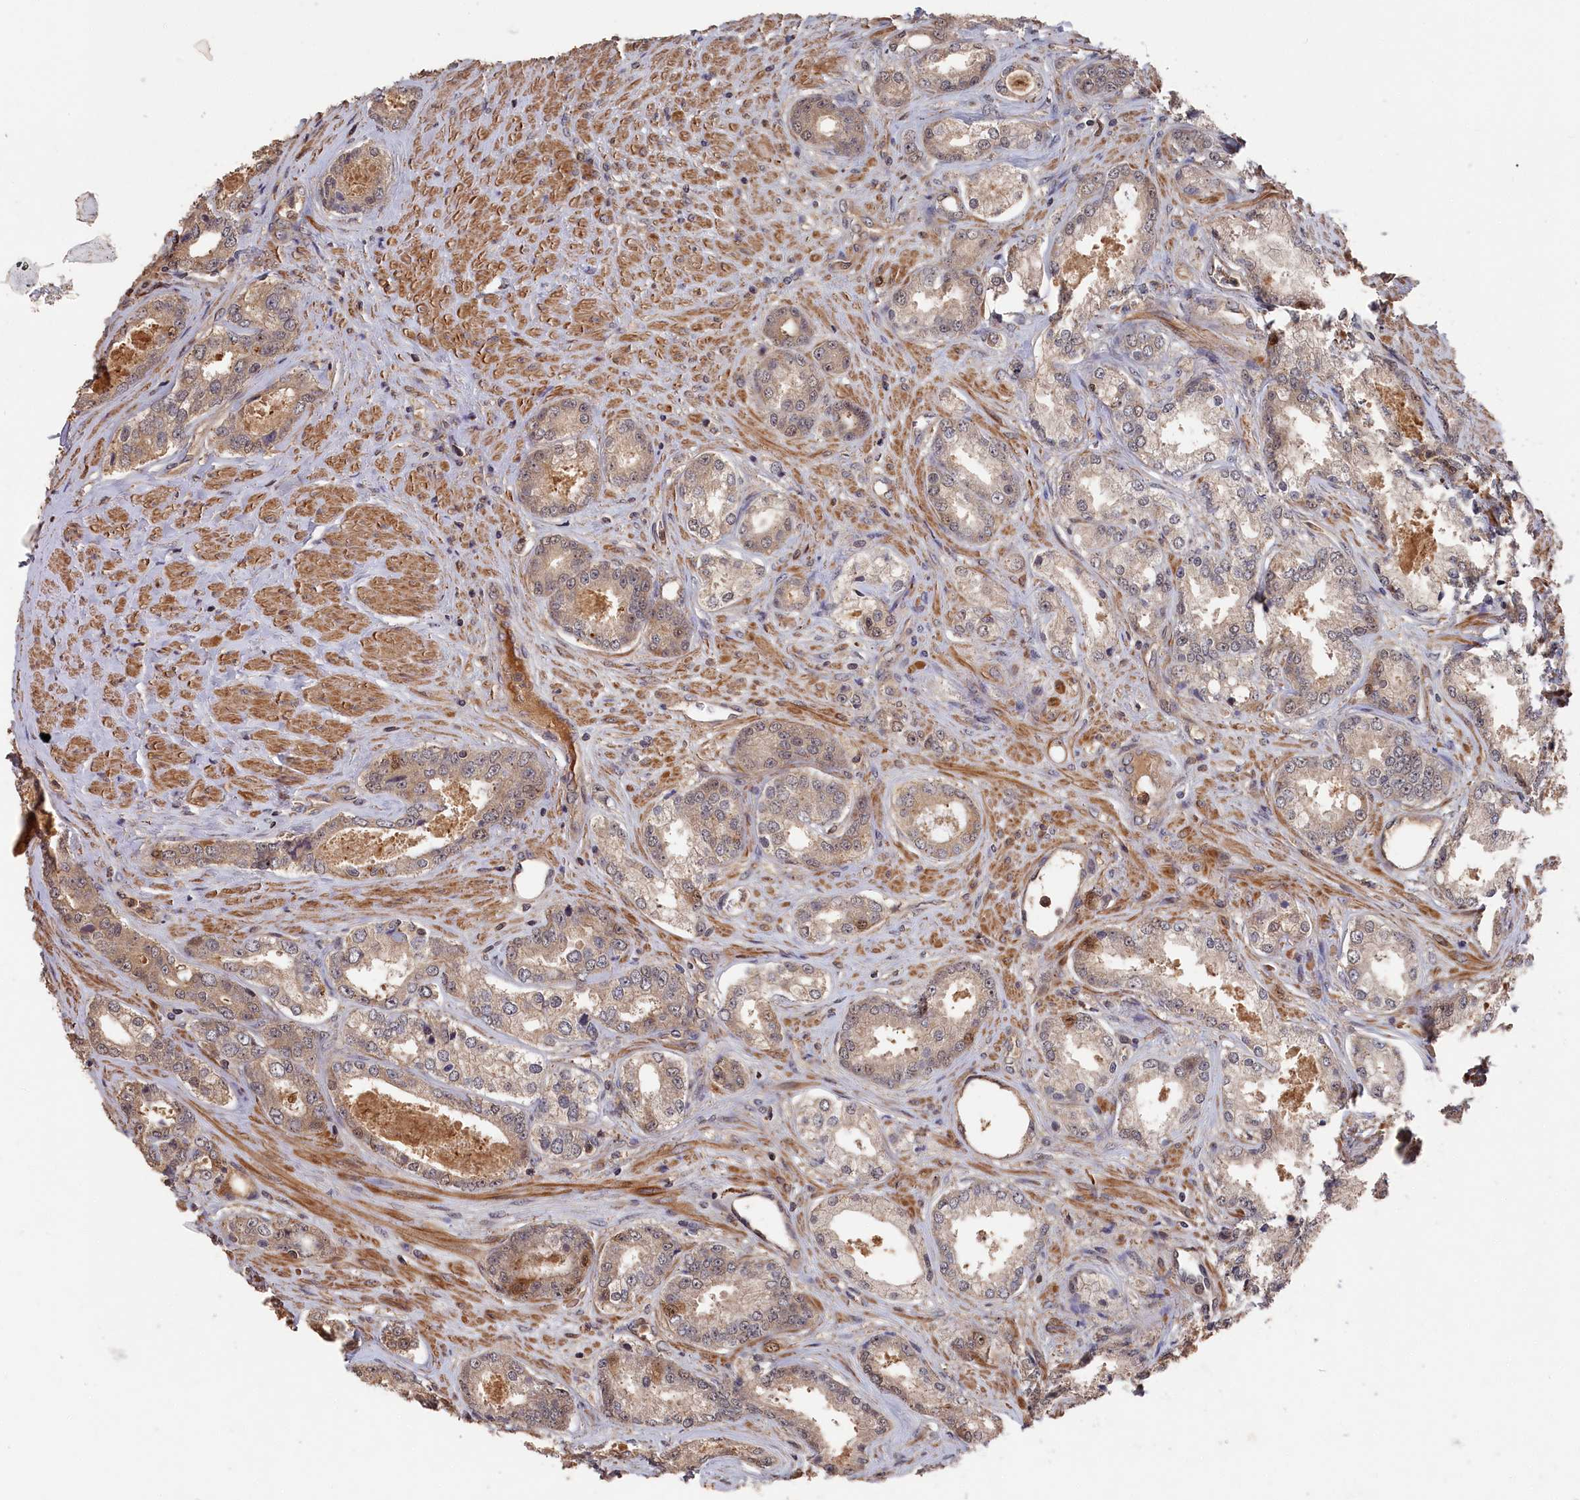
{"staining": {"intensity": "weak", "quantity": "25%-75%", "location": "cytoplasmic/membranous"}, "tissue": "prostate cancer", "cell_type": "Tumor cells", "image_type": "cancer", "snomed": [{"axis": "morphology", "description": "Adenocarcinoma, Low grade"}, {"axis": "topography", "description": "Prostate"}], "caption": "This photomicrograph reveals immunohistochemistry (IHC) staining of low-grade adenocarcinoma (prostate), with low weak cytoplasmic/membranous expression in approximately 25%-75% of tumor cells.", "gene": "RMI2", "patient": {"sex": "male", "age": 68}}